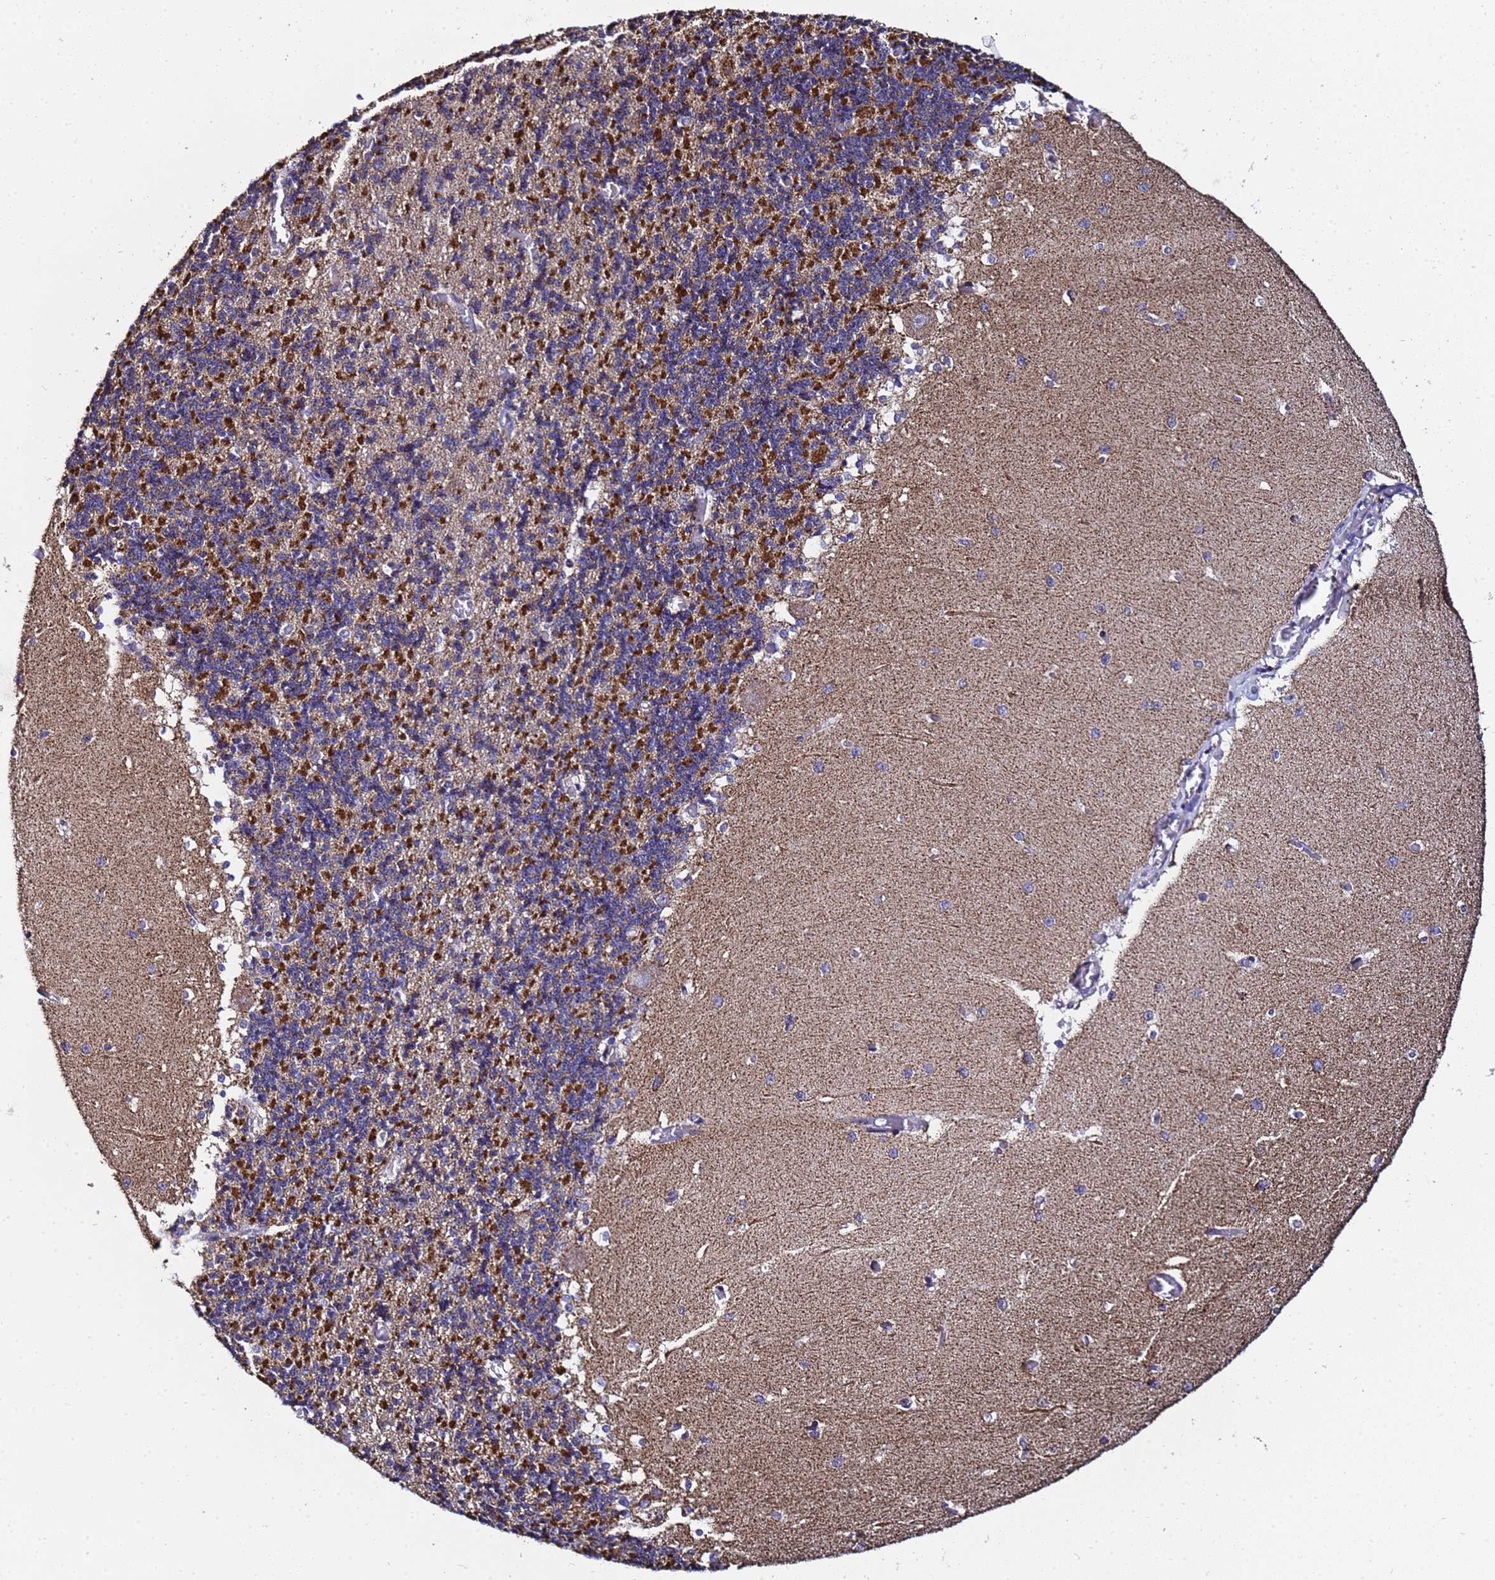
{"staining": {"intensity": "strong", "quantity": ">75%", "location": "cytoplasmic/membranous"}, "tissue": "cerebellum", "cell_type": "Cells in granular layer", "image_type": "normal", "snomed": [{"axis": "morphology", "description": "Normal tissue, NOS"}, {"axis": "topography", "description": "Cerebellum"}], "caption": "Protein staining by IHC reveals strong cytoplasmic/membranous staining in about >75% of cells in granular layer in benign cerebellum. (brown staining indicates protein expression, while blue staining denotes nuclei).", "gene": "MRPS12", "patient": {"sex": "male", "age": 37}}